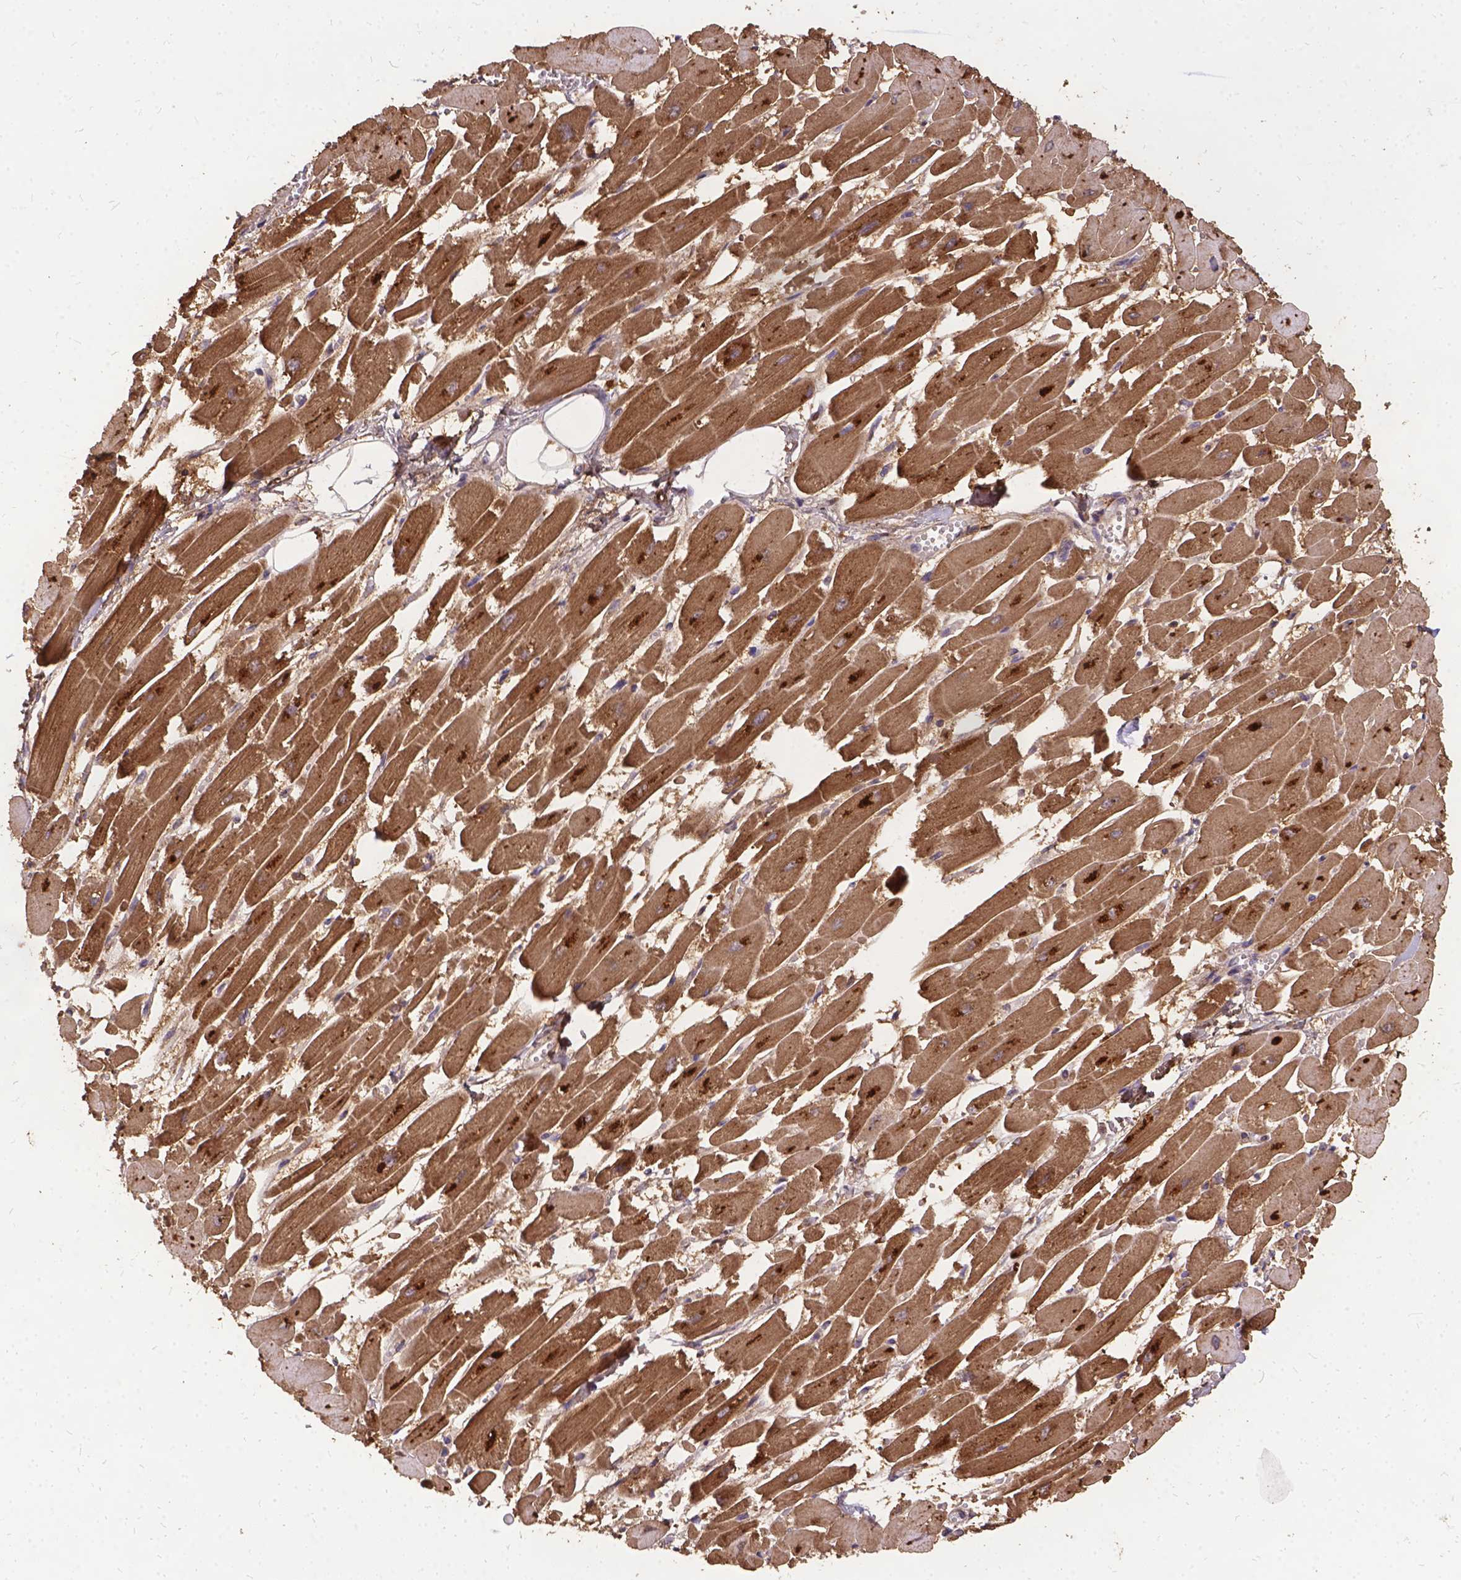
{"staining": {"intensity": "moderate", "quantity": ">75%", "location": "cytoplasmic/membranous"}, "tissue": "heart muscle", "cell_type": "Cardiomyocytes", "image_type": "normal", "snomed": [{"axis": "morphology", "description": "Normal tissue, NOS"}, {"axis": "topography", "description": "Heart"}], "caption": "This micrograph shows immunohistochemistry staining of unremarkable human heart muscle, with medium moderate cytoplasmic/membranous expression in about >75% of cardiomyocytes.", "gene": "DENND6A", "patient": {"sex": "female", "age": 52}}